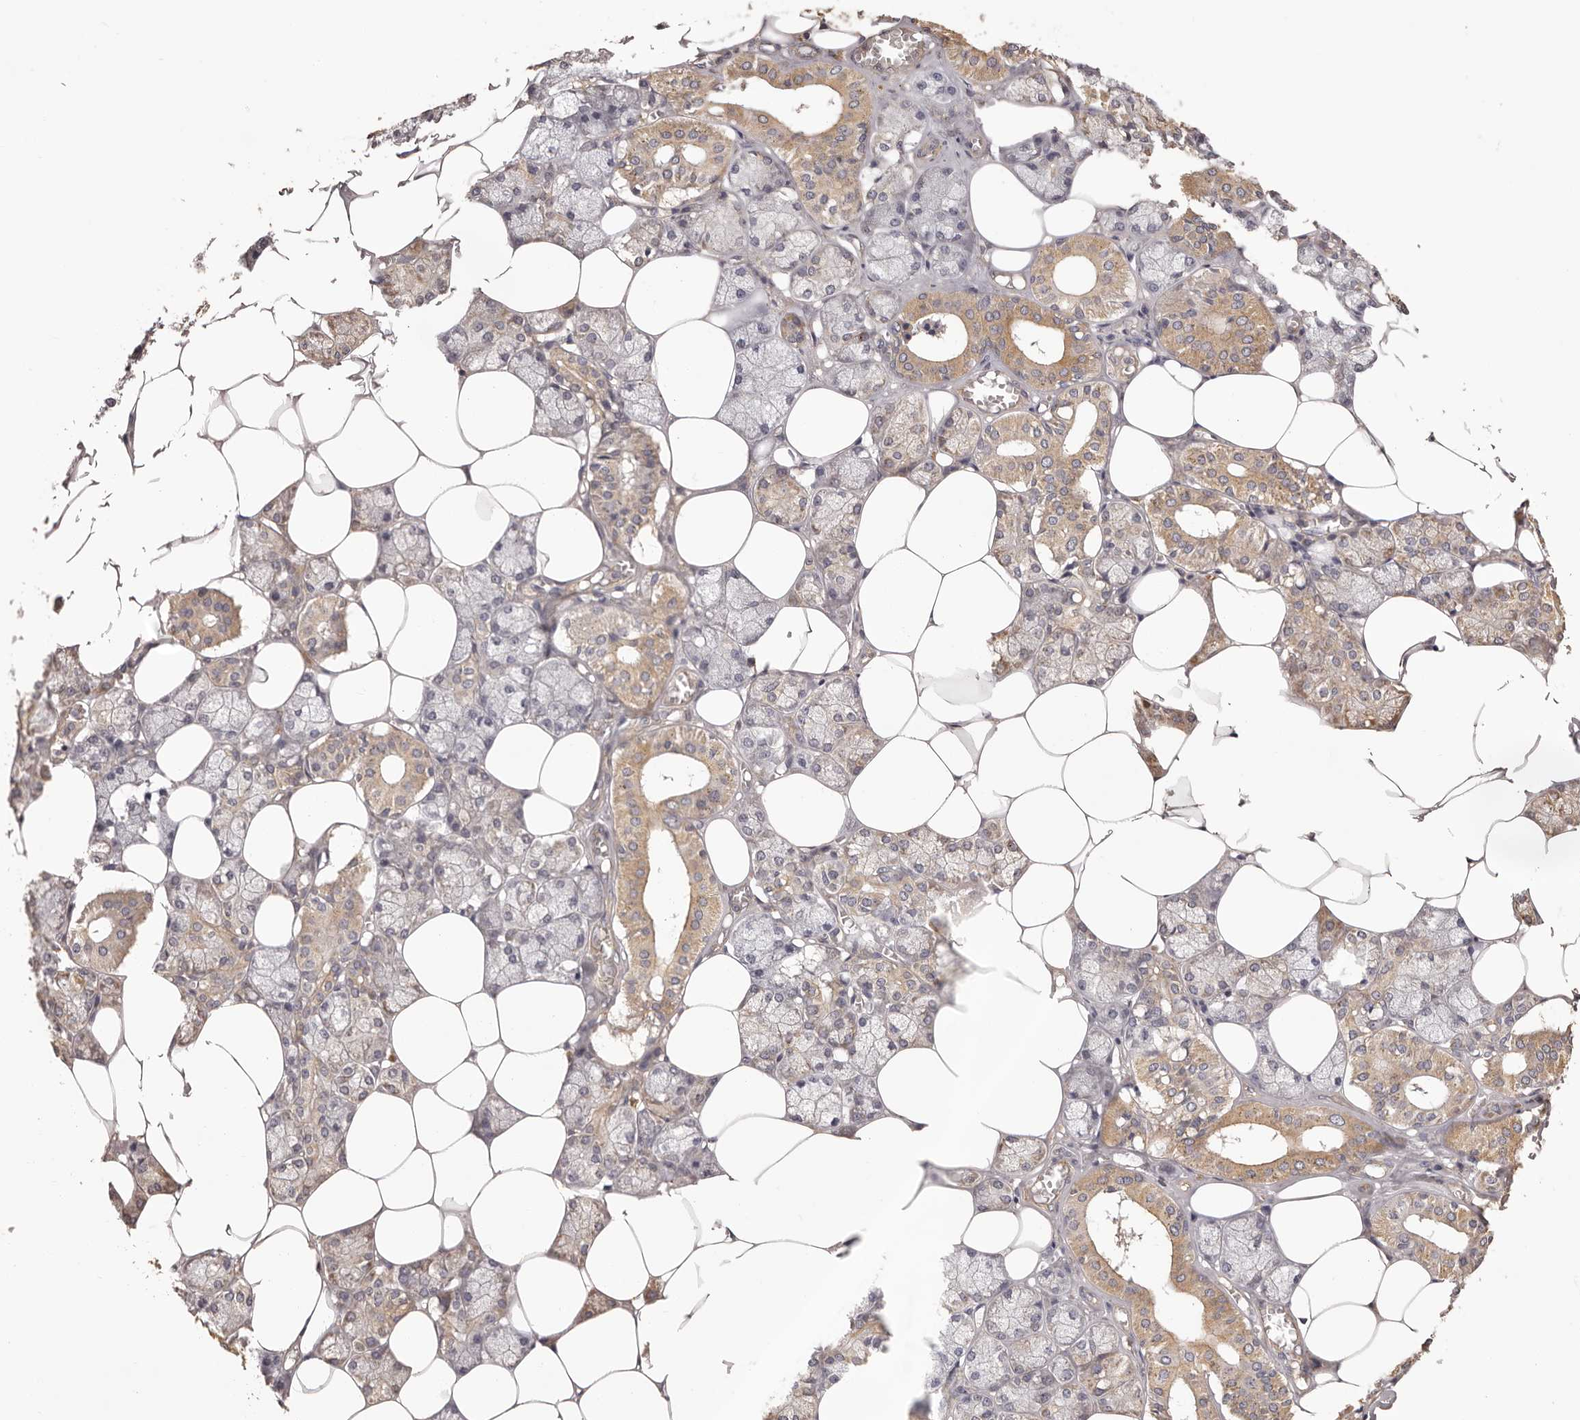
{"staining": {"intensity": "moderate", "quantity": "<25%", "location": "cytoplasmic/membranous"}, "tissue": "salivary gland", "cell_type": "Glandular cells", "image_type": "normal", "snomed": [{"axis": "morphology", "description": "Normal tissue, NOS"}, {"axis": "topography", "description": "Salivary gland"}], "caption": "Brown immunohistochemical staining in benign human salivary gland displays moderate cytoplasmic/membranous expression in approximately <25% of glandular cells. (brown staining indicates protein expression, while blue staining denotes nuclei).", "gene": "ETNK1", "patient": {"sex": "male", "age": 62}}